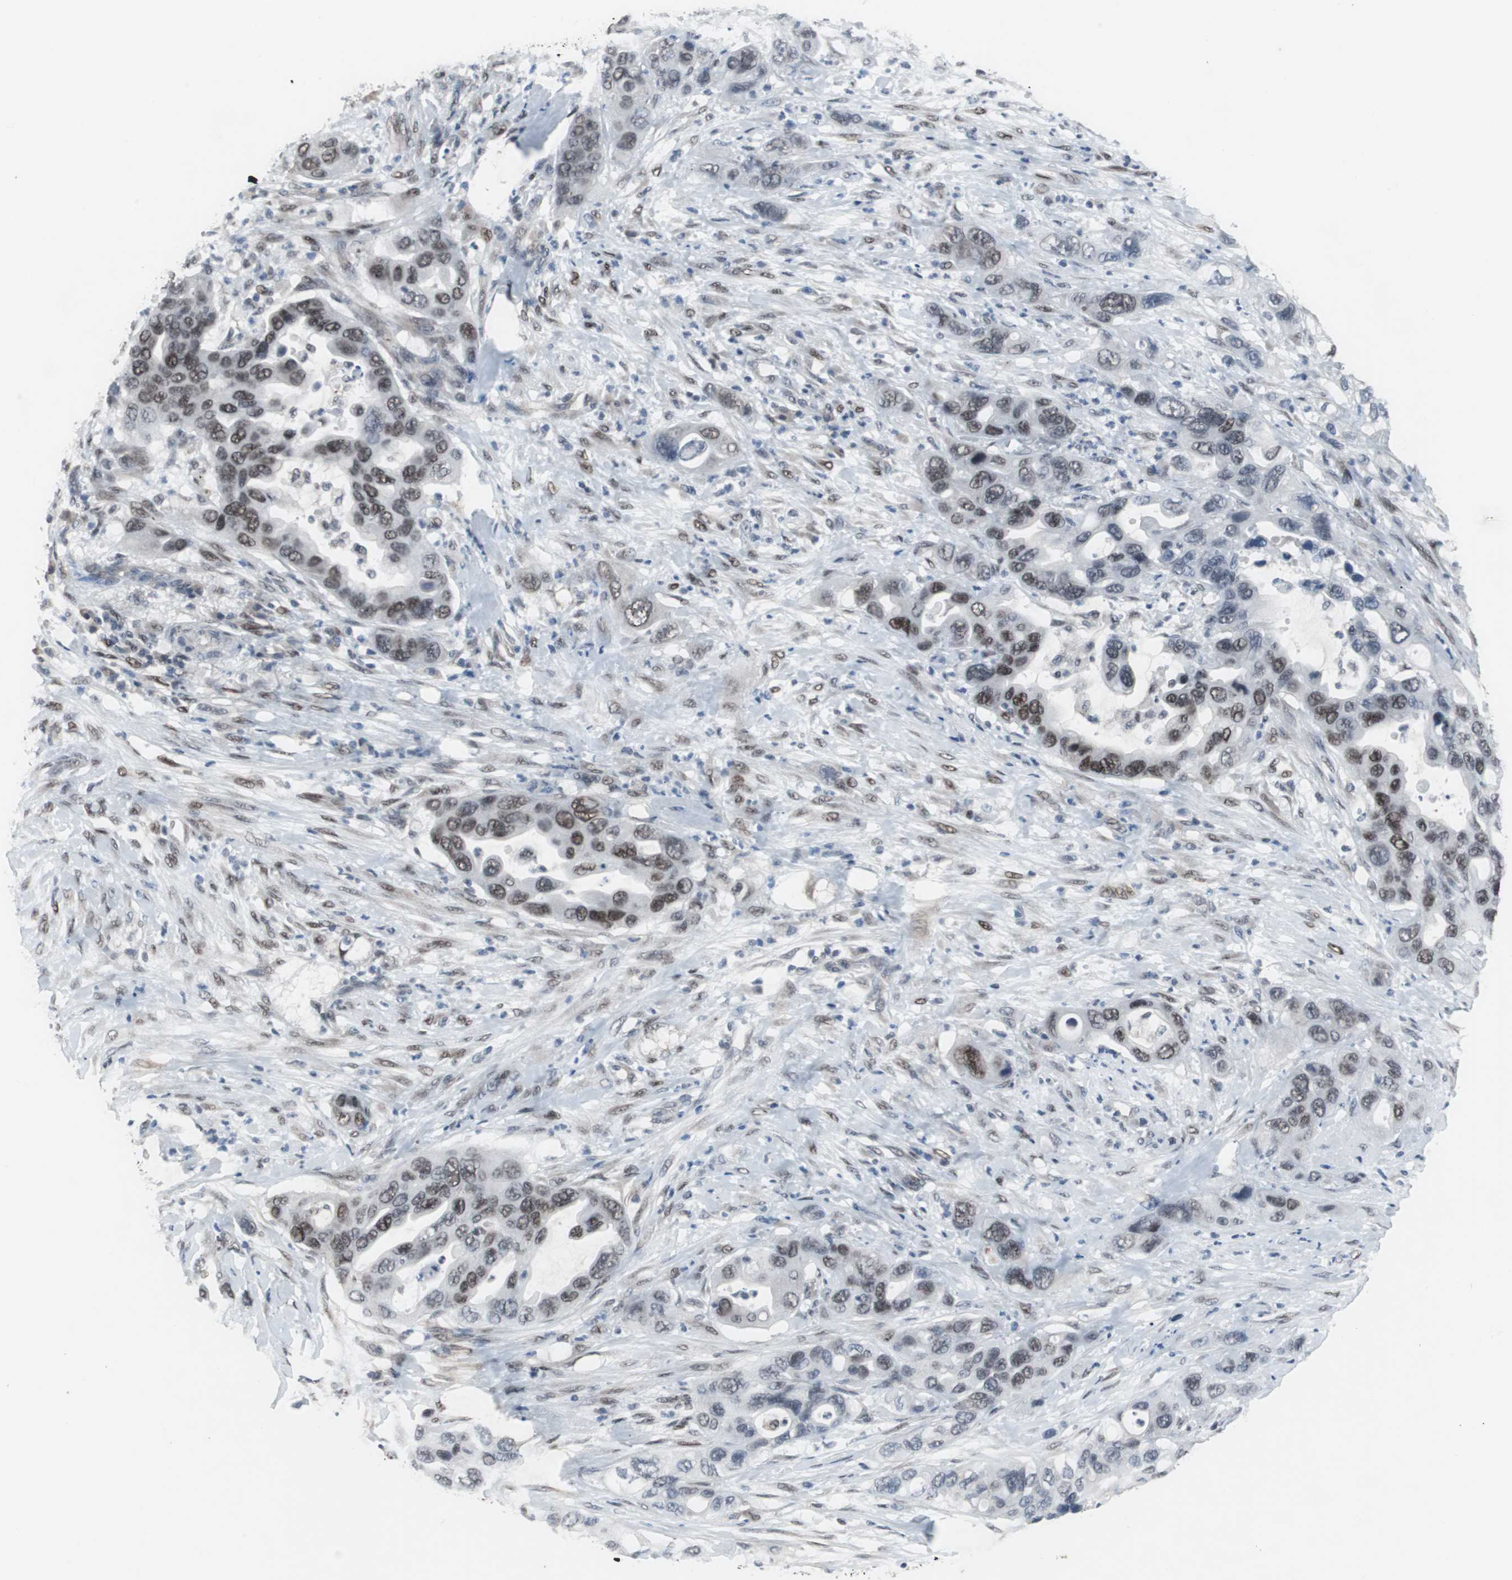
{"staining": {"intensity": "moderate", "quantity": ">75%", "location": "nuclear"}, "tissue": "pancreatic cancer", "cell_type": "Tumor cells", "image_type": "cancer", "snomed": [{"axis": "morphology", "description": "Adenocarcinoma, NOS"}, {"axis": "topography", "description": "Pancreas"}], "caption": "IHC photomicrograph of neoplastic tissue: human pancreatic adenocarcinoma stained using immunohistochemistry shows medium levels of moderate protein expression localized specifically in the nuclear of tumor cells, appearing as a nuclear brown color.", "gene": "FOXP4", "patient": {"sex": "female", "age": 71}}